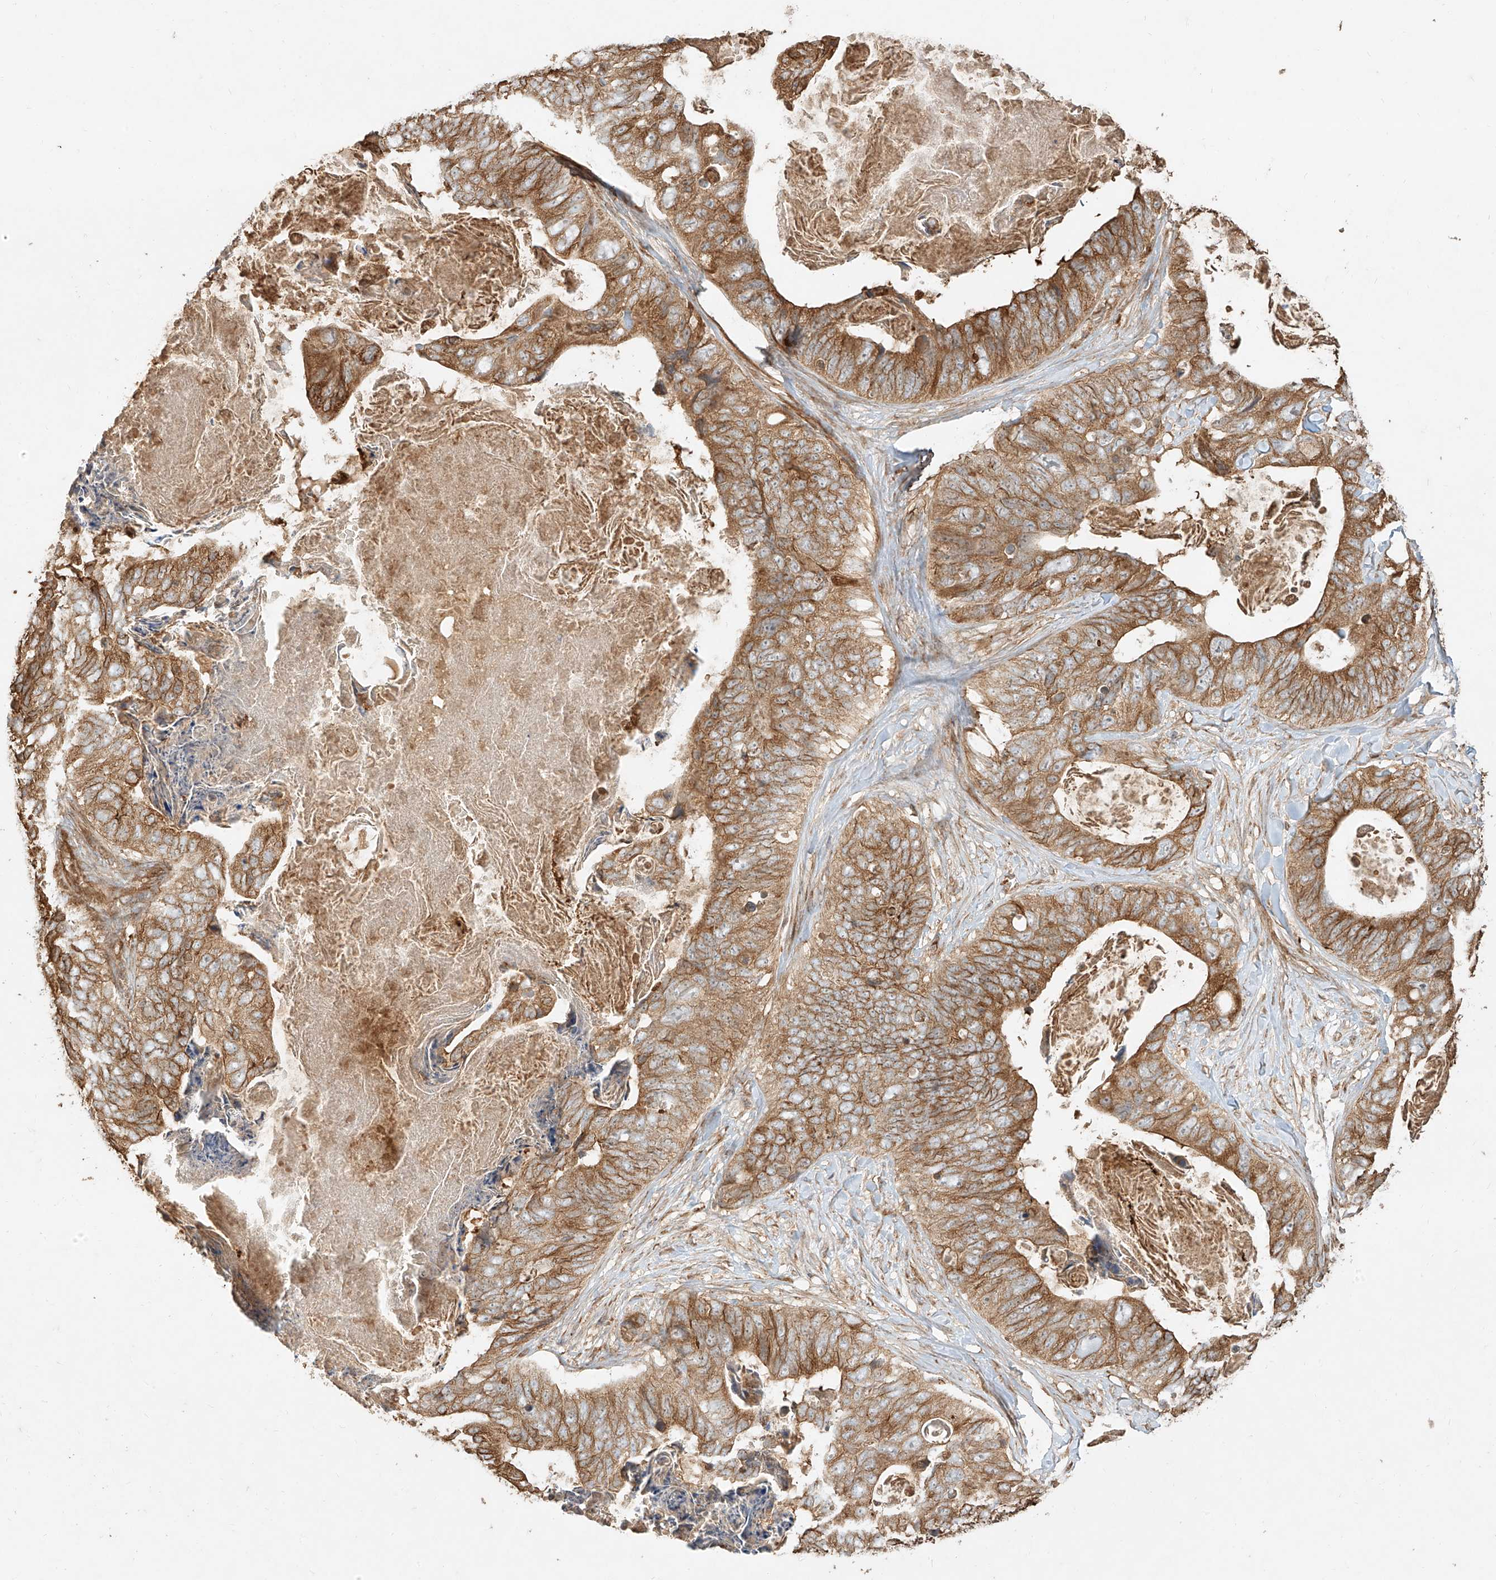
{"staining": {"intensity": "moderate", "quantity": ">75%", "location": "cytoplasmic/membranous"}, "tissue": "stomach cancer", "cell_type": "Tumor cells", "image_type": "cancer", "snomed": [{"axis": "morphology", "description": "Adenocarcinoma, NOS"}, {"axis": "topography", "description": "Stomach"}], "caption": "This image shows adenocarcinoma (stomach) stained with immunohistochemistry (IHC) to label a protein in brown. The cytoplasmic/membranous of tumor cells show moderate positivity for the protein. Nuclei are counter-stained blue.", "gene": "EFNB1", "patient": {"sex": "female", "age": 89}}